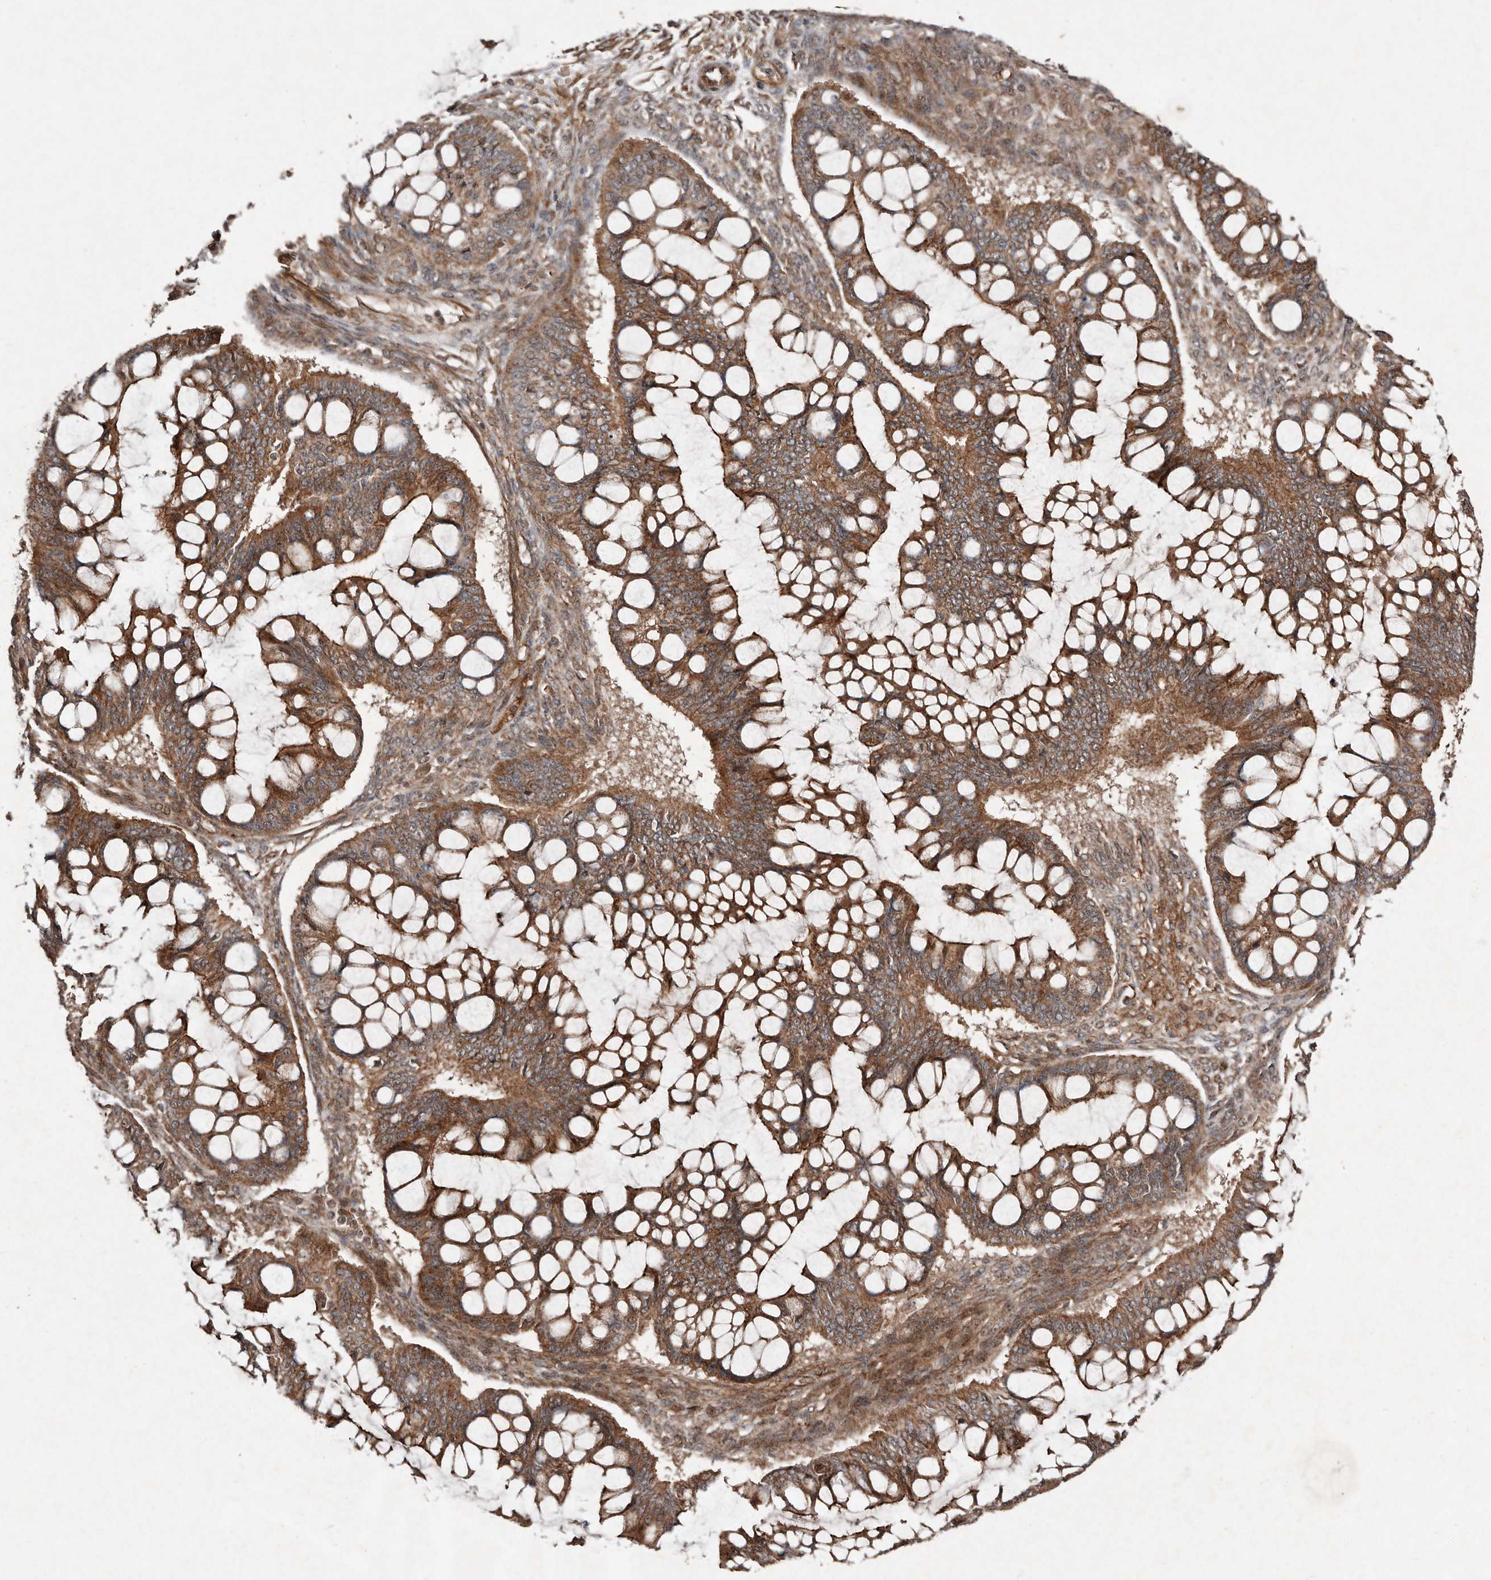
{"staining": {"intensity": "strong", "quantity": ">75%", "location": "cytoplasmic/membranous"}, "tissue": "ovarian cancer", "cell_type": "Tumor cells", "image_type": "cancer", "snomed": [{"axis": "morphology", "description": "Cystadenocarcinoma, mucinous, NOS"}, {"axis": "topography", "description": "Ovary"}], "caption": "Immunohistochemical staining of human mucinous cystadenocarcinoma (ovarian) exhibits high levels of strong cytoplasmic/membranous expression in approximately >75% of tumor cells.", "gene": "DIP2C", "patient": {"sex": "female", "age": 73}}